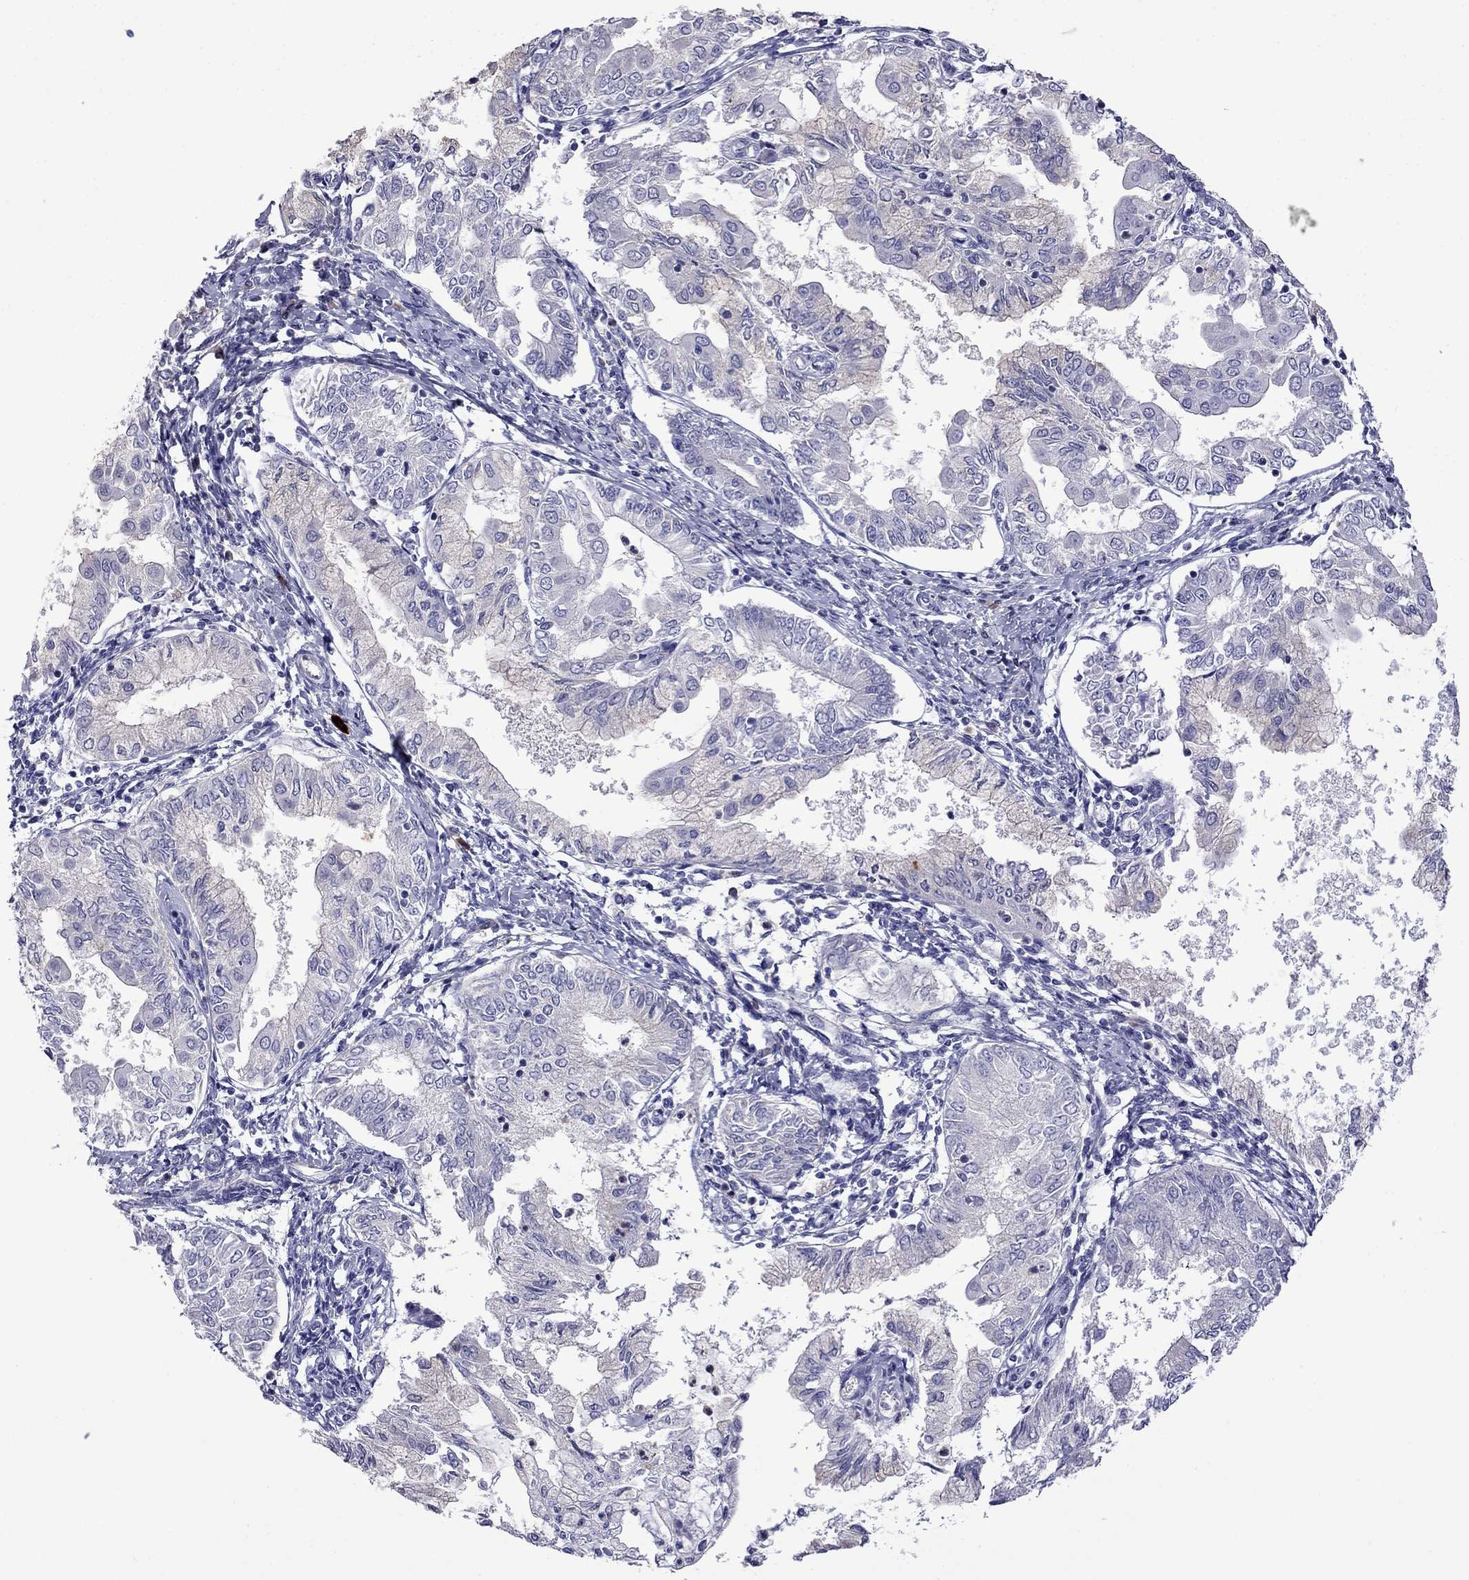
{"staining": {"intensity": "negative", "quantity": "none", "location": "none"}, "tissue": "endometrial cancer", "cell_type": "Tumor cells", "image_type": "cancer", "snomed": [{"axis": "morphology", "description": "Adenocarcinoma, NOS"}, {"axis": "topography", "description": "Endometrium"}], "caption": "A high-resolution micrograph shows immunohistochemistry staining of endometrial adenocarcinoma, which reveals no significant positivity in tumor cells. (Brightfield microscopy of DAB (3,3'-diaminobenzidine) IHC at high magnification).", "gene": "STAR", "patient": {"sex": "female", "age": 68}}